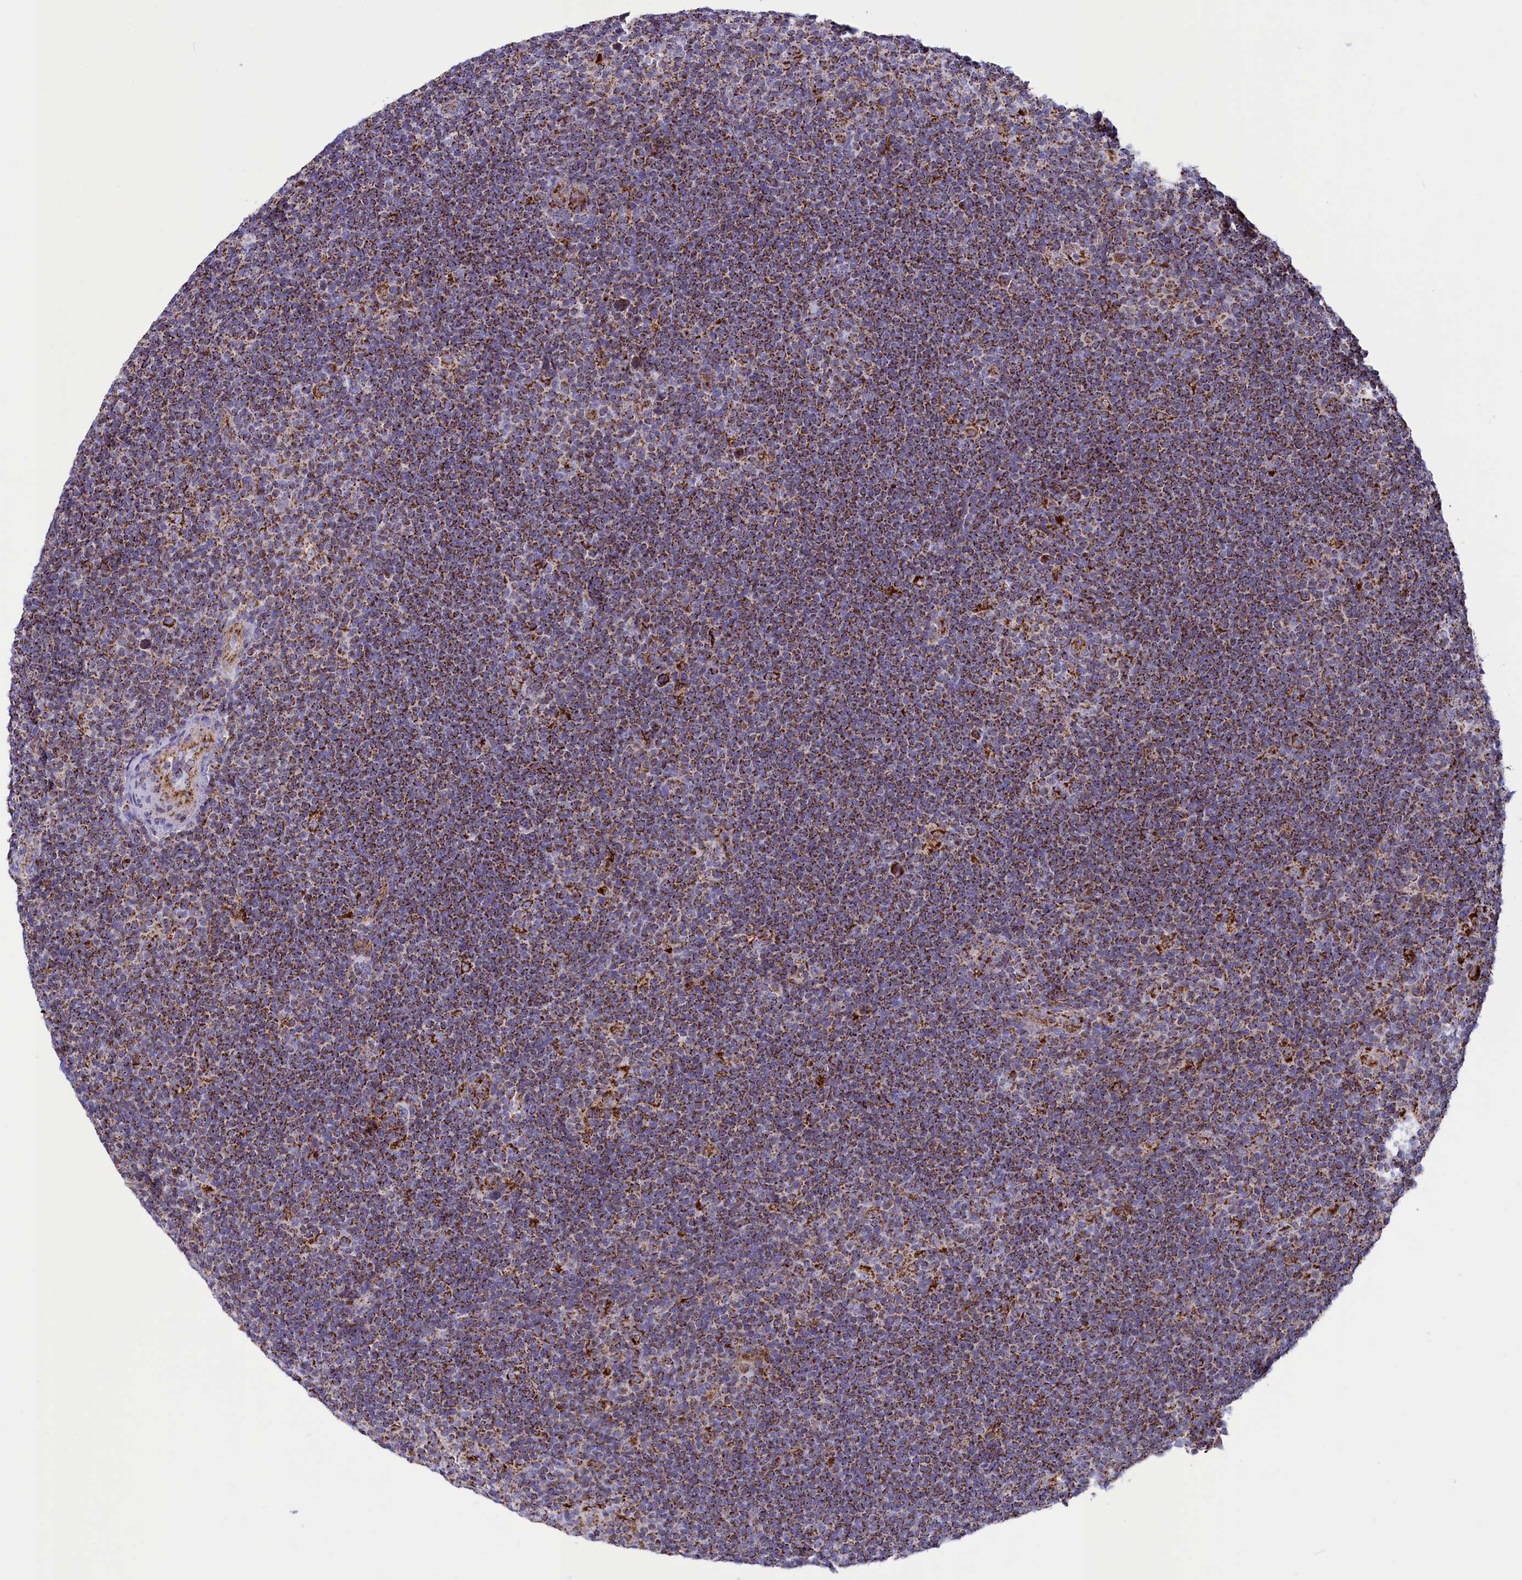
{"staining": {"intensity": "strong", "quantity": ">75%", "location": "cytoplasmic/membranous"}, "tissue": "lymphoma", "cell_type": "Tumor cells", "image_type": "cancer", "snomed": [{"axis": "morphology", "description": "Hodgkin's disease, NOS"}, {"axis": "topography", "description": "Lymph node"}], "caption": "Immunohistochemical staining of human lymphoma exhibits high levels of strong cytoplasmic/membranous protein positivity in approximately >75% of tumor cells.", "gene": "ISOC2", "patient": {"sex": "female", "age": 57}}